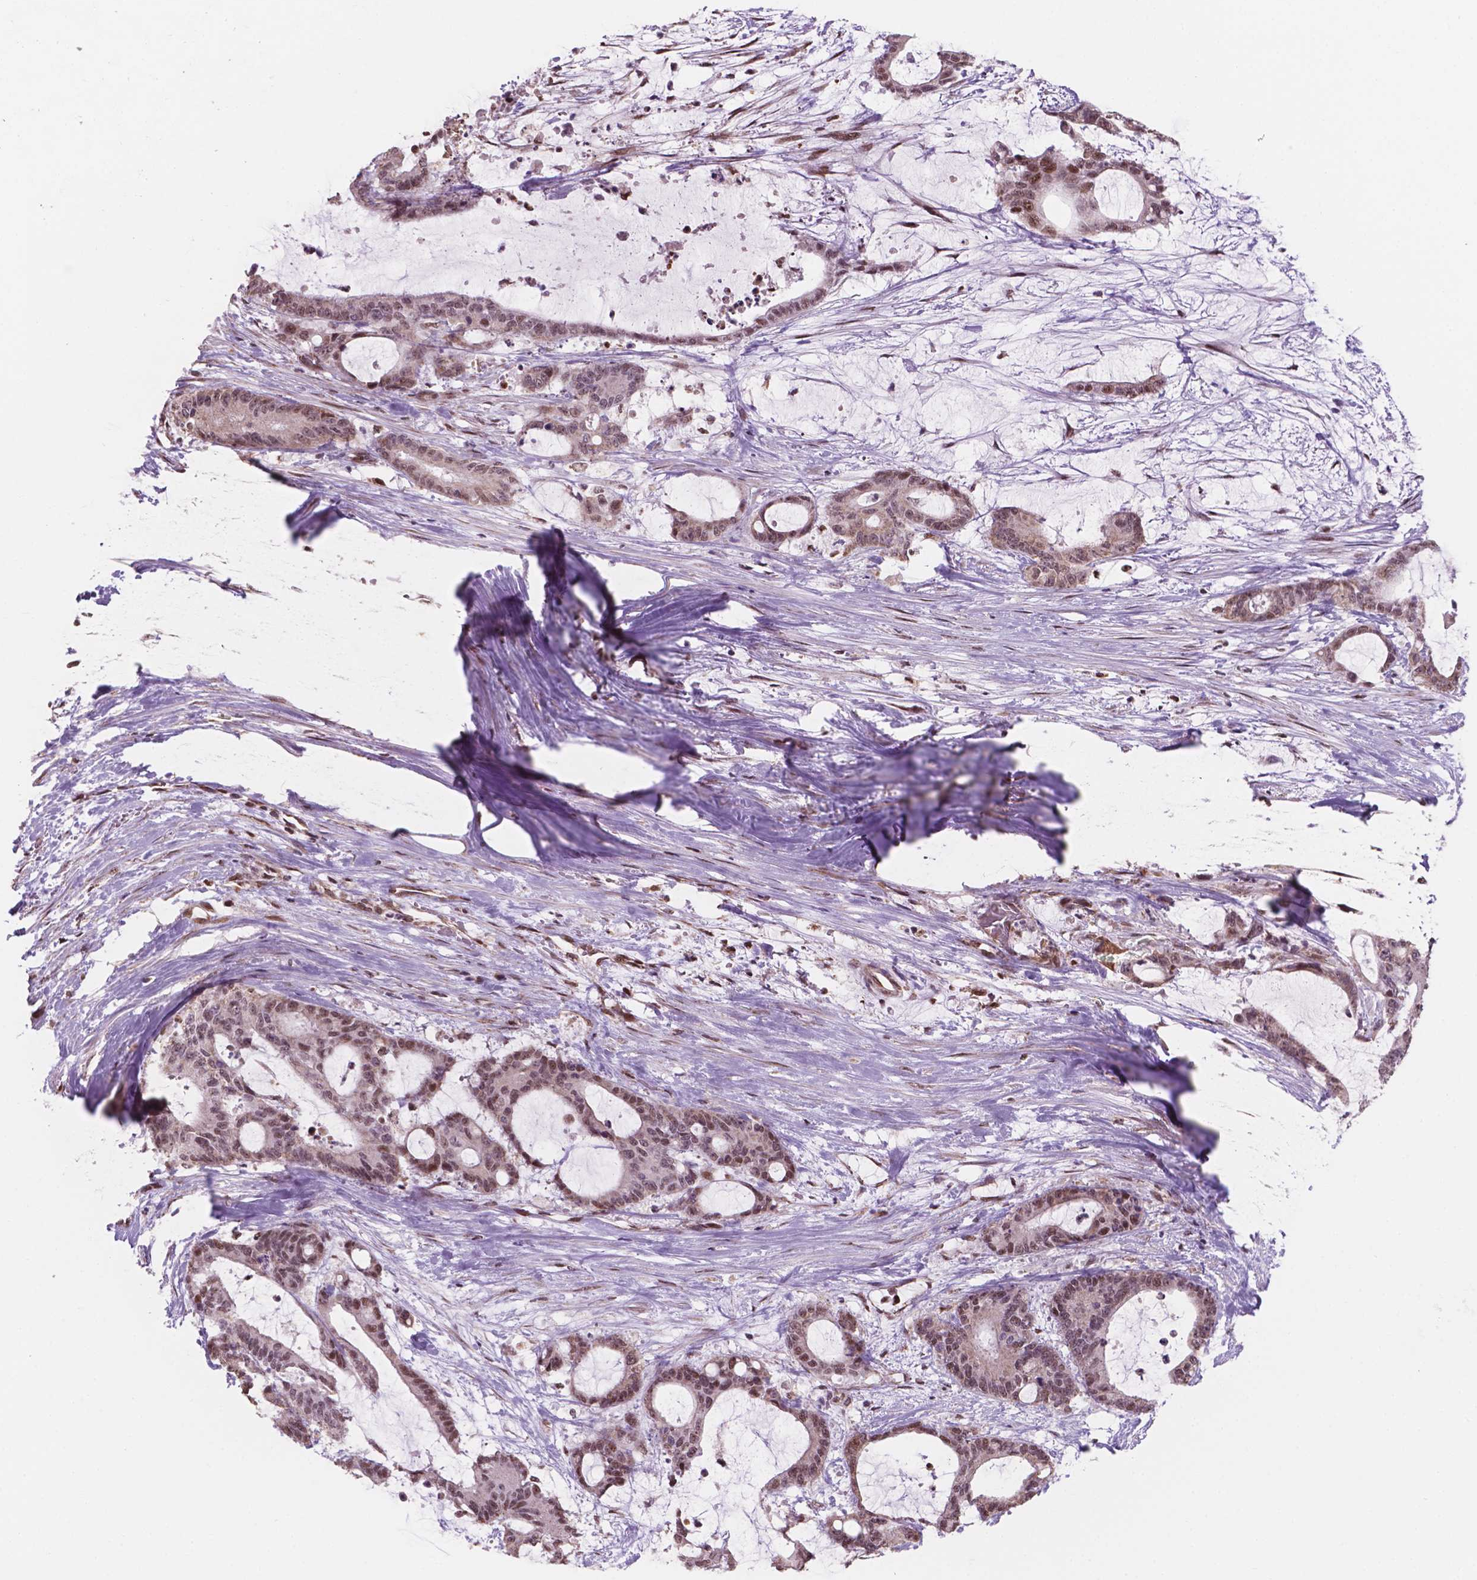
{"staining": {"intensity": "moderate", "quantity": ">75%", "location": "nuclear"}, "tissue": "liver cancer", "cell_type": "Tumor cells", "image_type": "cancer", "snomed": [{"axis": "morphology", "description": "Normal tissue, NOS"}, {"axis": "morphology", "description": "Cholangiocarcinoma"}, {"axis": "topography", "description": "Liver"}, {"axis": "topography", "description": "Peripheral nerve tissue"}], "caption": "Tumor cells reveal medium levels of moderate nuclear staining in about >75% of cells in human liver cholangiocarcinoma.", "gene": "NDUFA10", "patient": {"sex": "female", "age": 73}}